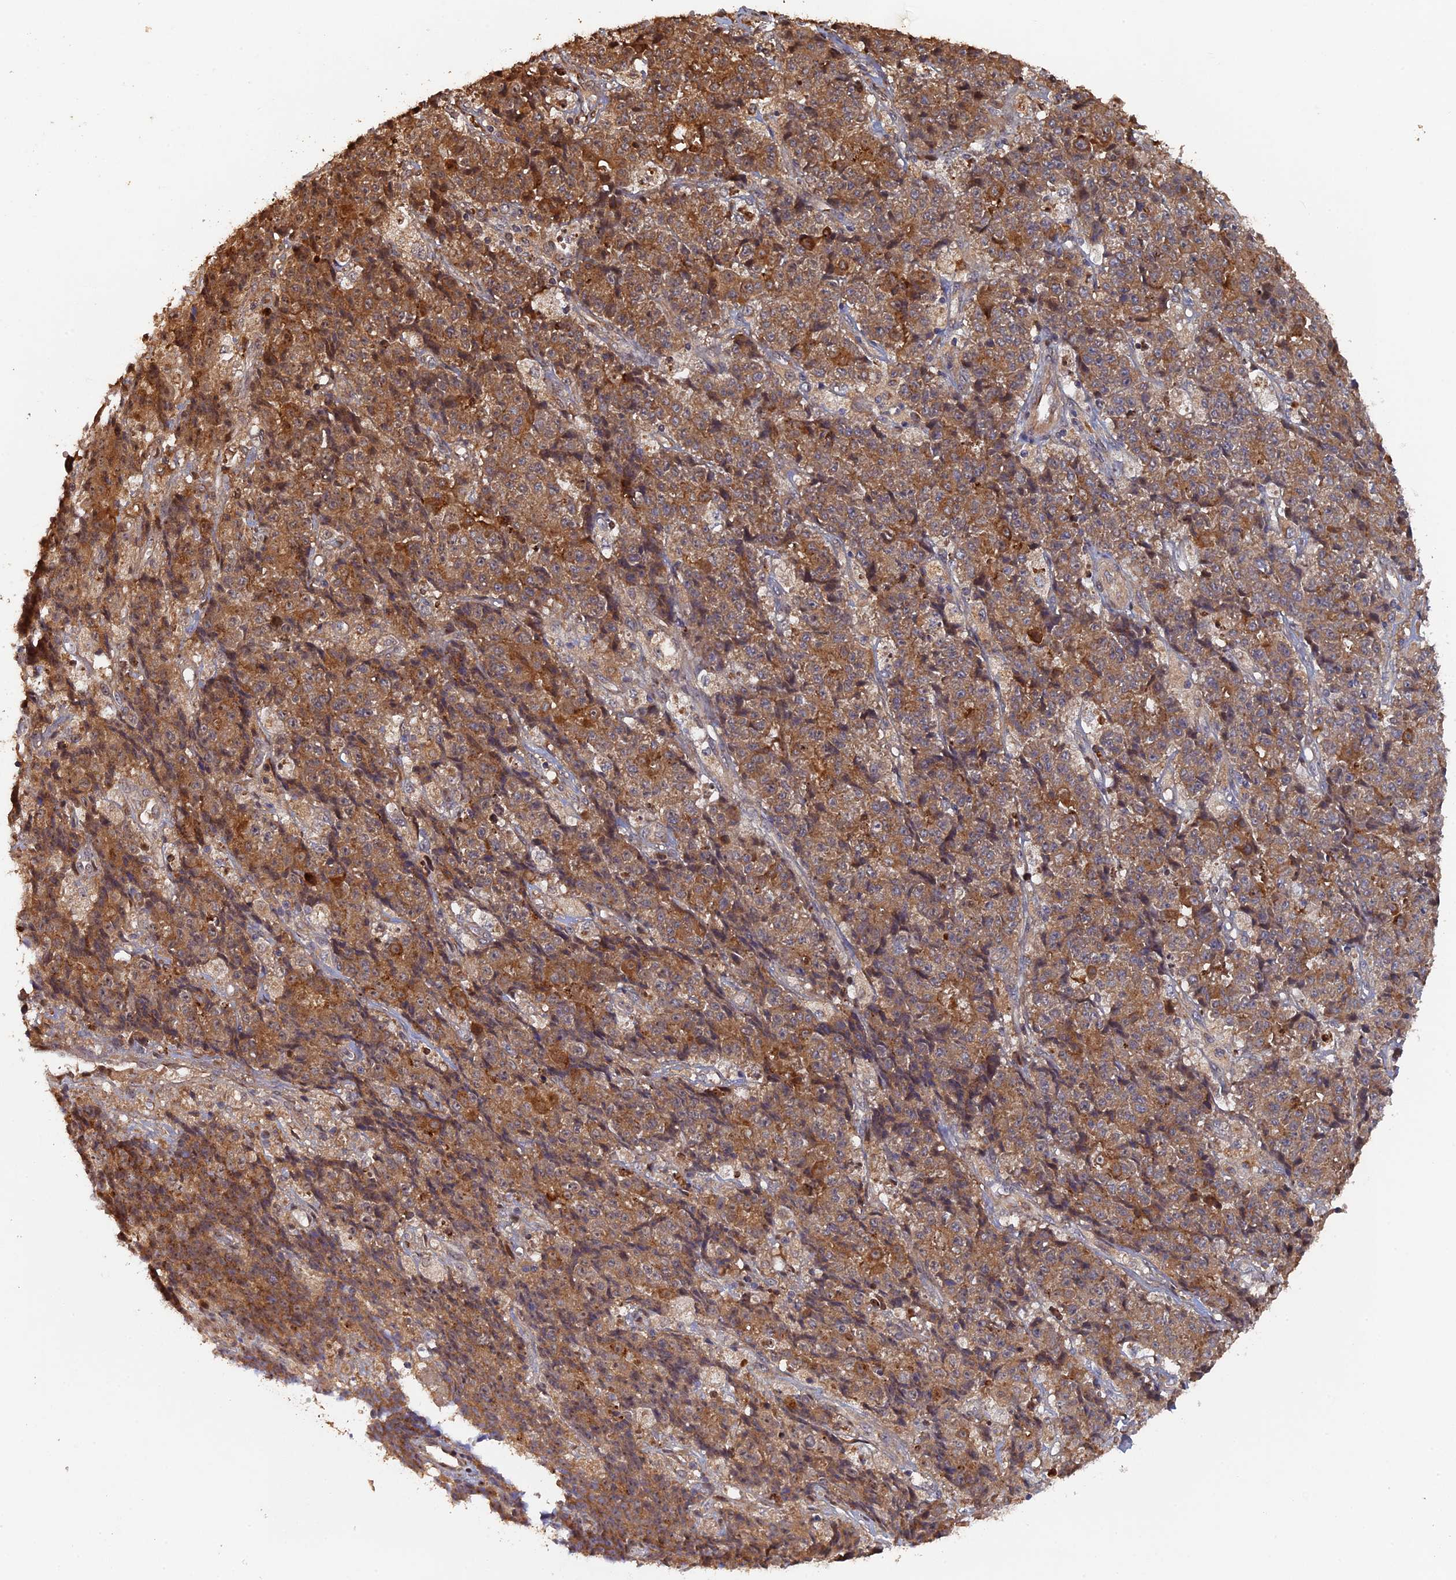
{"staining": {"intensity": "moderate", "quantity": ">75%", "location": "cytoplasmic/membranous"}, "tissue": "ovarian cancer", "cell_type": "Tumor cells", "image_type": "cancer", "snomed": [{"axis": "morphology", "description": "Carcinoma, endometroid"}, {"axis": "topography", "description": "Ovary"}], "caption": "Immunohistochemistry histopathology image of neoplastic tissue: ovarian cancer stained using IHC exhibits medium levels of moderate protein expression localized specifically in the cytoplasmic/membranous of tumor cells, appearing as a cytoplasmic/membranous brown color.", "gene": "VPS37C", "patient": {"sex": "female", "age": 42}}